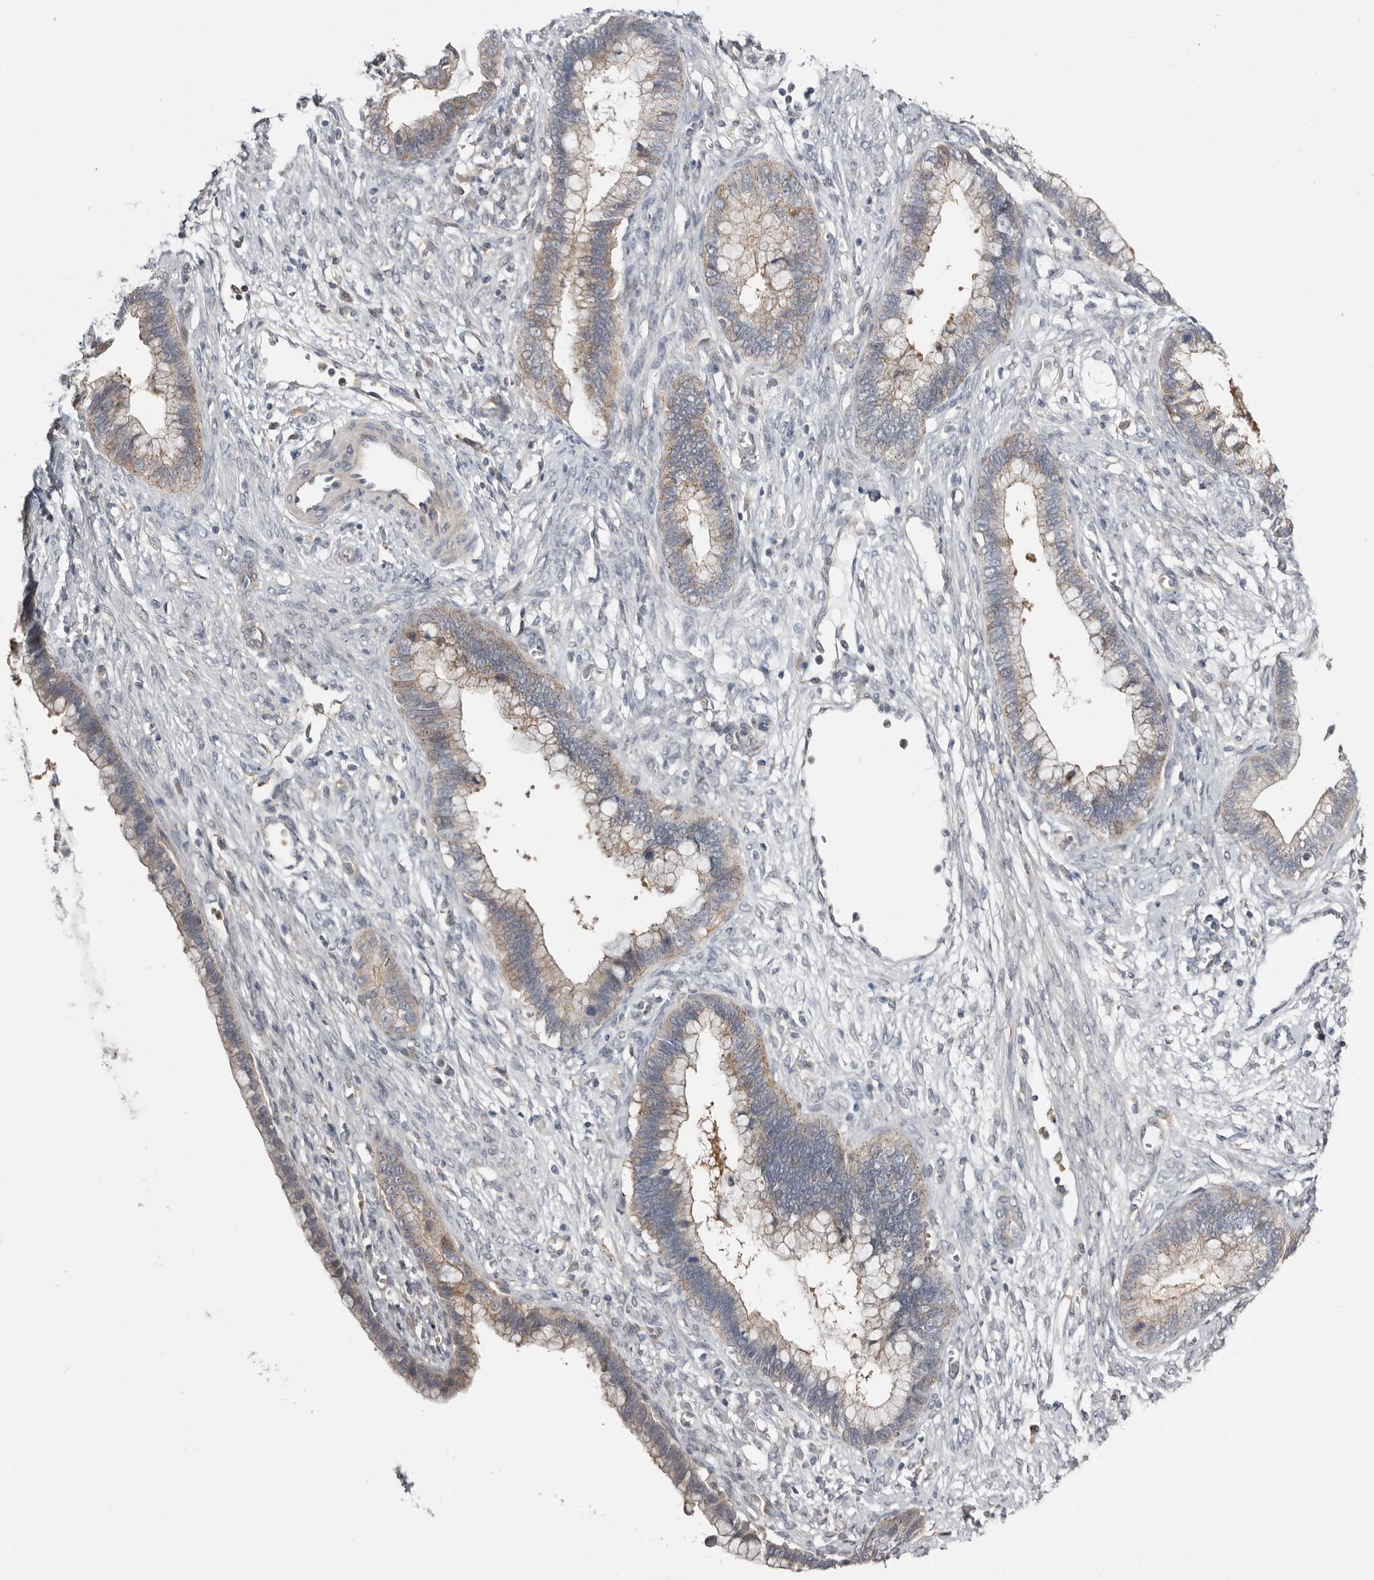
{"staining": {"intensity": "weak", "quantity": "25%-75%", "location": "cytoplasmic/membranous"}, "tissue": "cervical cancer", "cell_type": "Tumor cells", "image_type": "cancer", "snomed": [{"axis": "morphology", "description": "Adenocarcinoma, NOS"}, {"axis": "topography", "description": "Cervix"}], "caption": "Immunohistochemistry (IHC) histopathology image of neoplastic tissue: human adenocarcinoma (cervical) stained using IHC displays low levels of weak protein expression localized specifically in the cytoplasmic/membranous of tumor cells, appearing as a cytoplasmic/membranous brown color.", "gene": "MSRB2", "patient": {"sex": "female", "age": 44}}